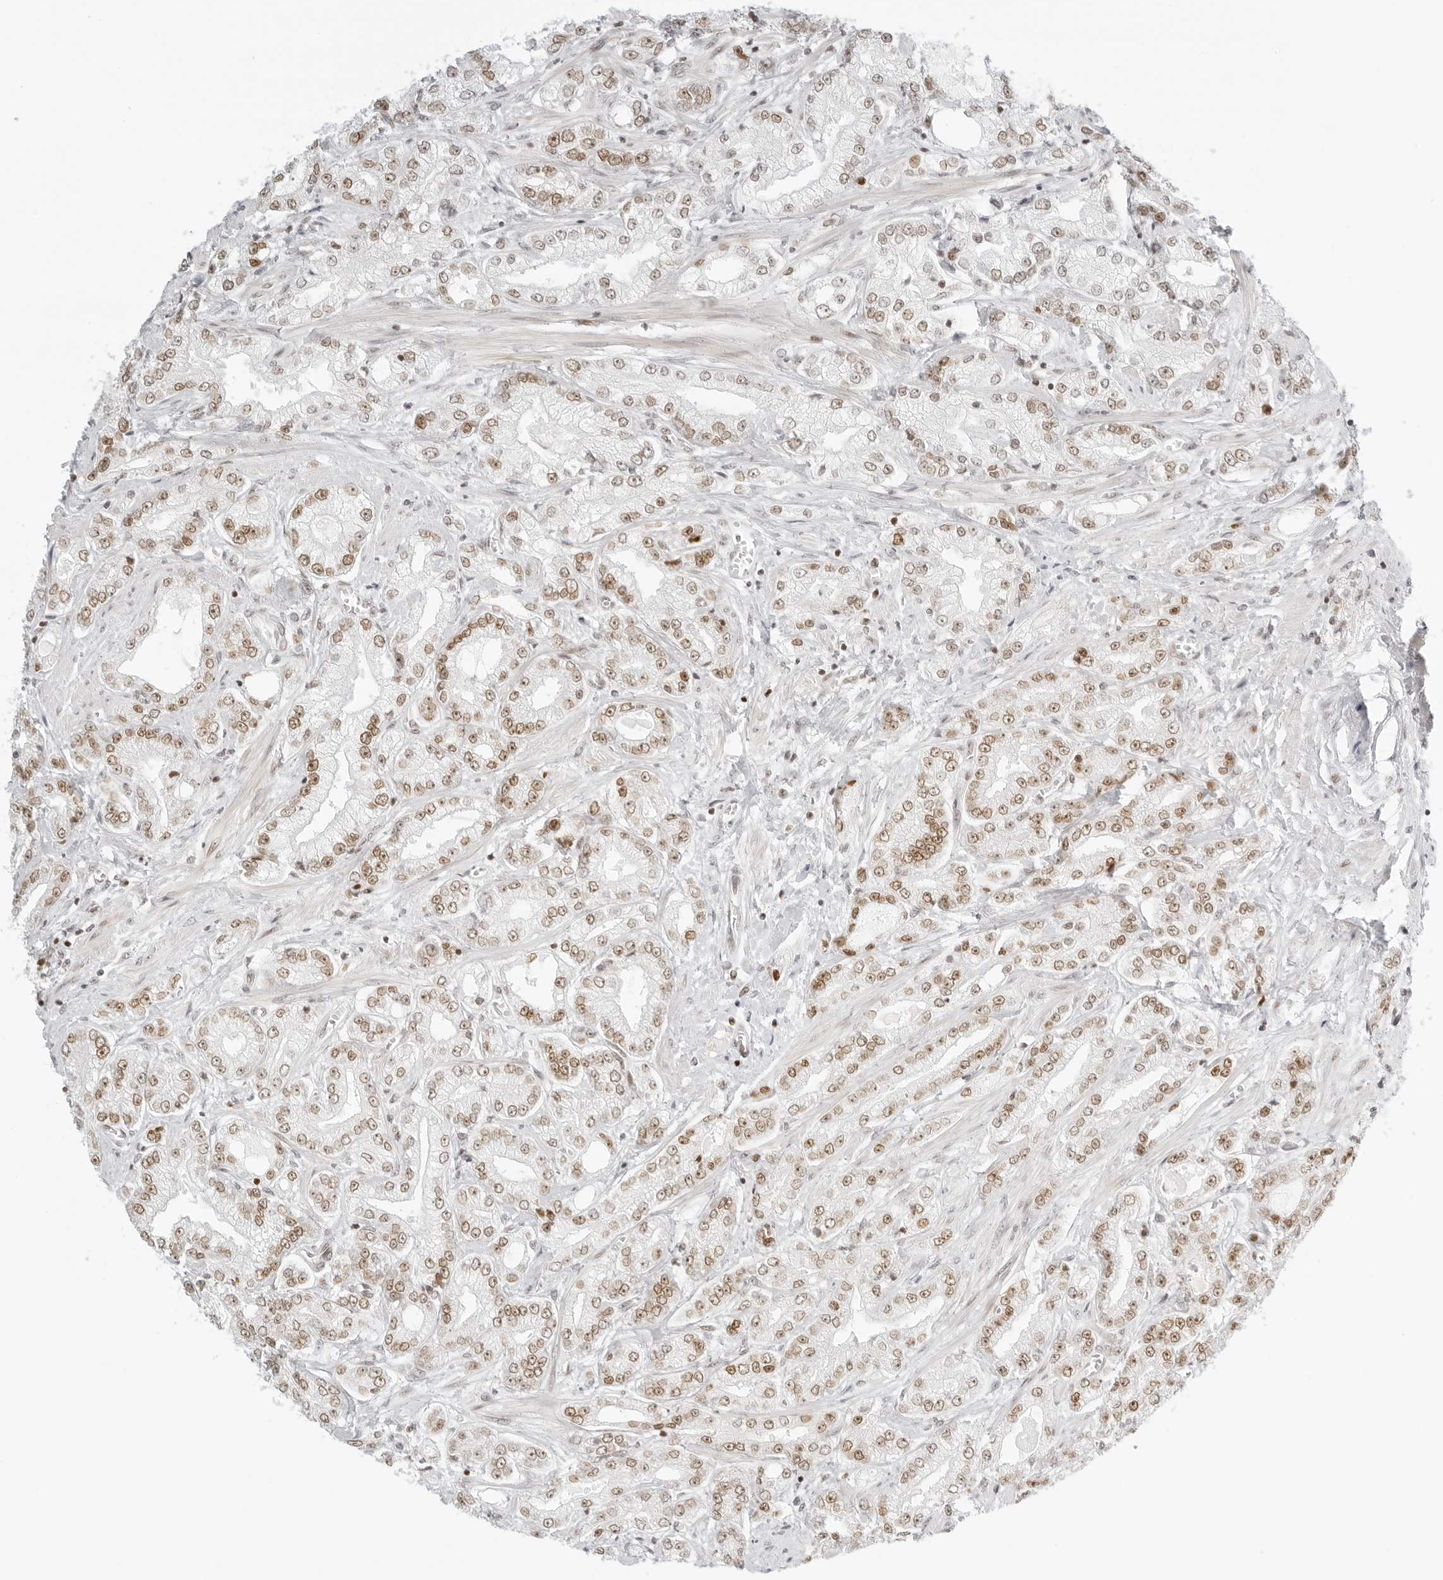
{"staining": {"intensity": "moderate", "quantity": ">75%", "location": "nuclear"}, "tissue": "prostate cancer", "cell_type": "Tumor cells", "image_type": "cancer", "snomed": [{"axis": "morphology", "description": "Adenocarcinoma, Low grade"}, {"axis": "topography", "description": "Prostate"}], "caption": "Tumor cells demonstrate medium levels of moderate nuclear positivity in about >75% of cells in human prostate cancer (low-grade adenocarcinoma).", "gene": "RCC1", "patient": {"sex": "male", "age": 62}}